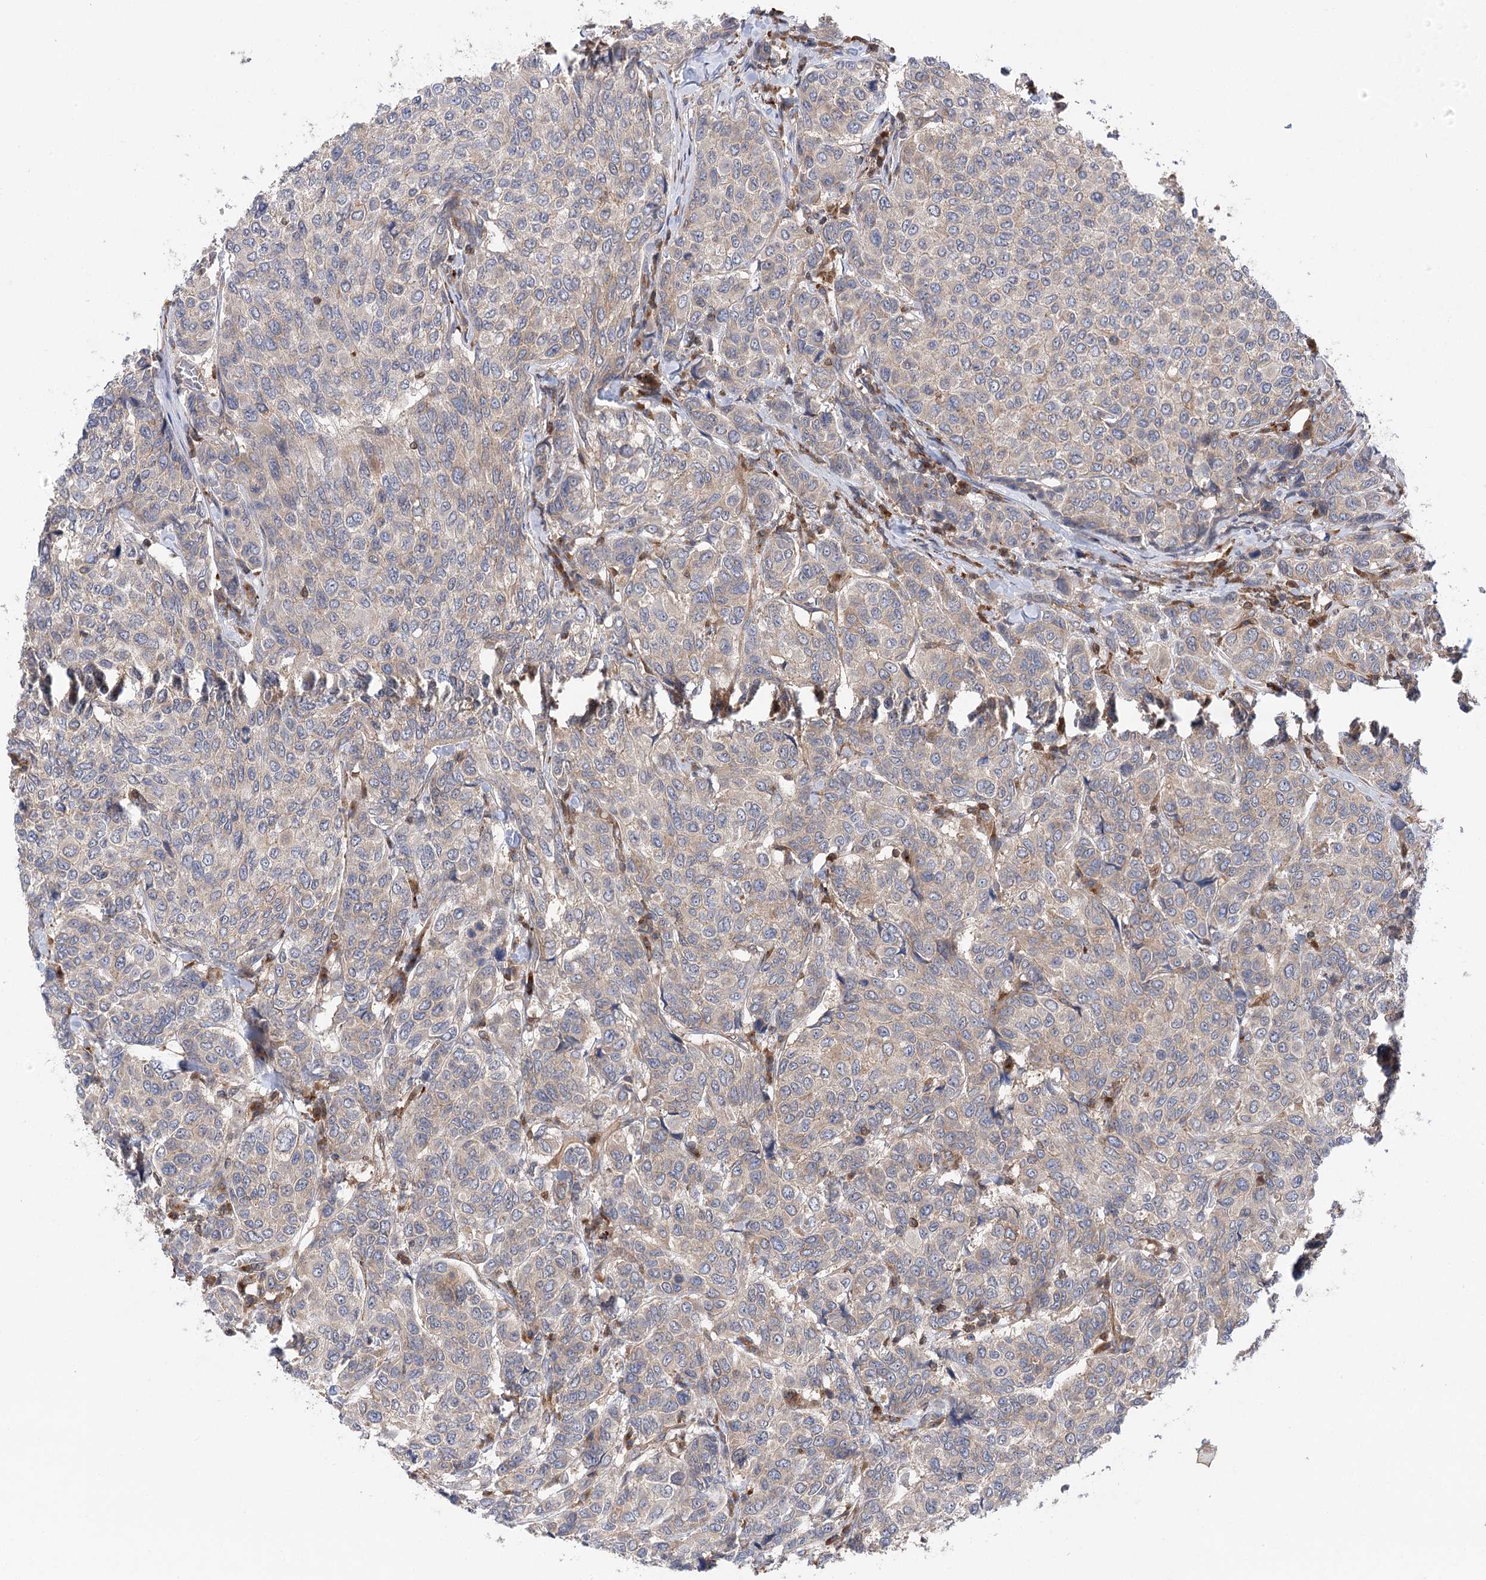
{"staining": {"intensity": "weak", "quantity": "<25%", "location": "cytoplasmic/membranous"}, "tissue": "breast cancer", "cell_type": "Tumor cells", "image_type": "cancer", "snomed": [{"axis": "morphology", "description": "Duct carcinoma"}, {"axis": "topography", "description": "Breast"}], "caption": "DAB immunohistochemical staining of human breast invasive ductal carcinoma displays no significant staining in tumor cells. Nuclei are stained in blue.", "gene": "VPS37B", "patient": {"sex": "female", "age": 55}}